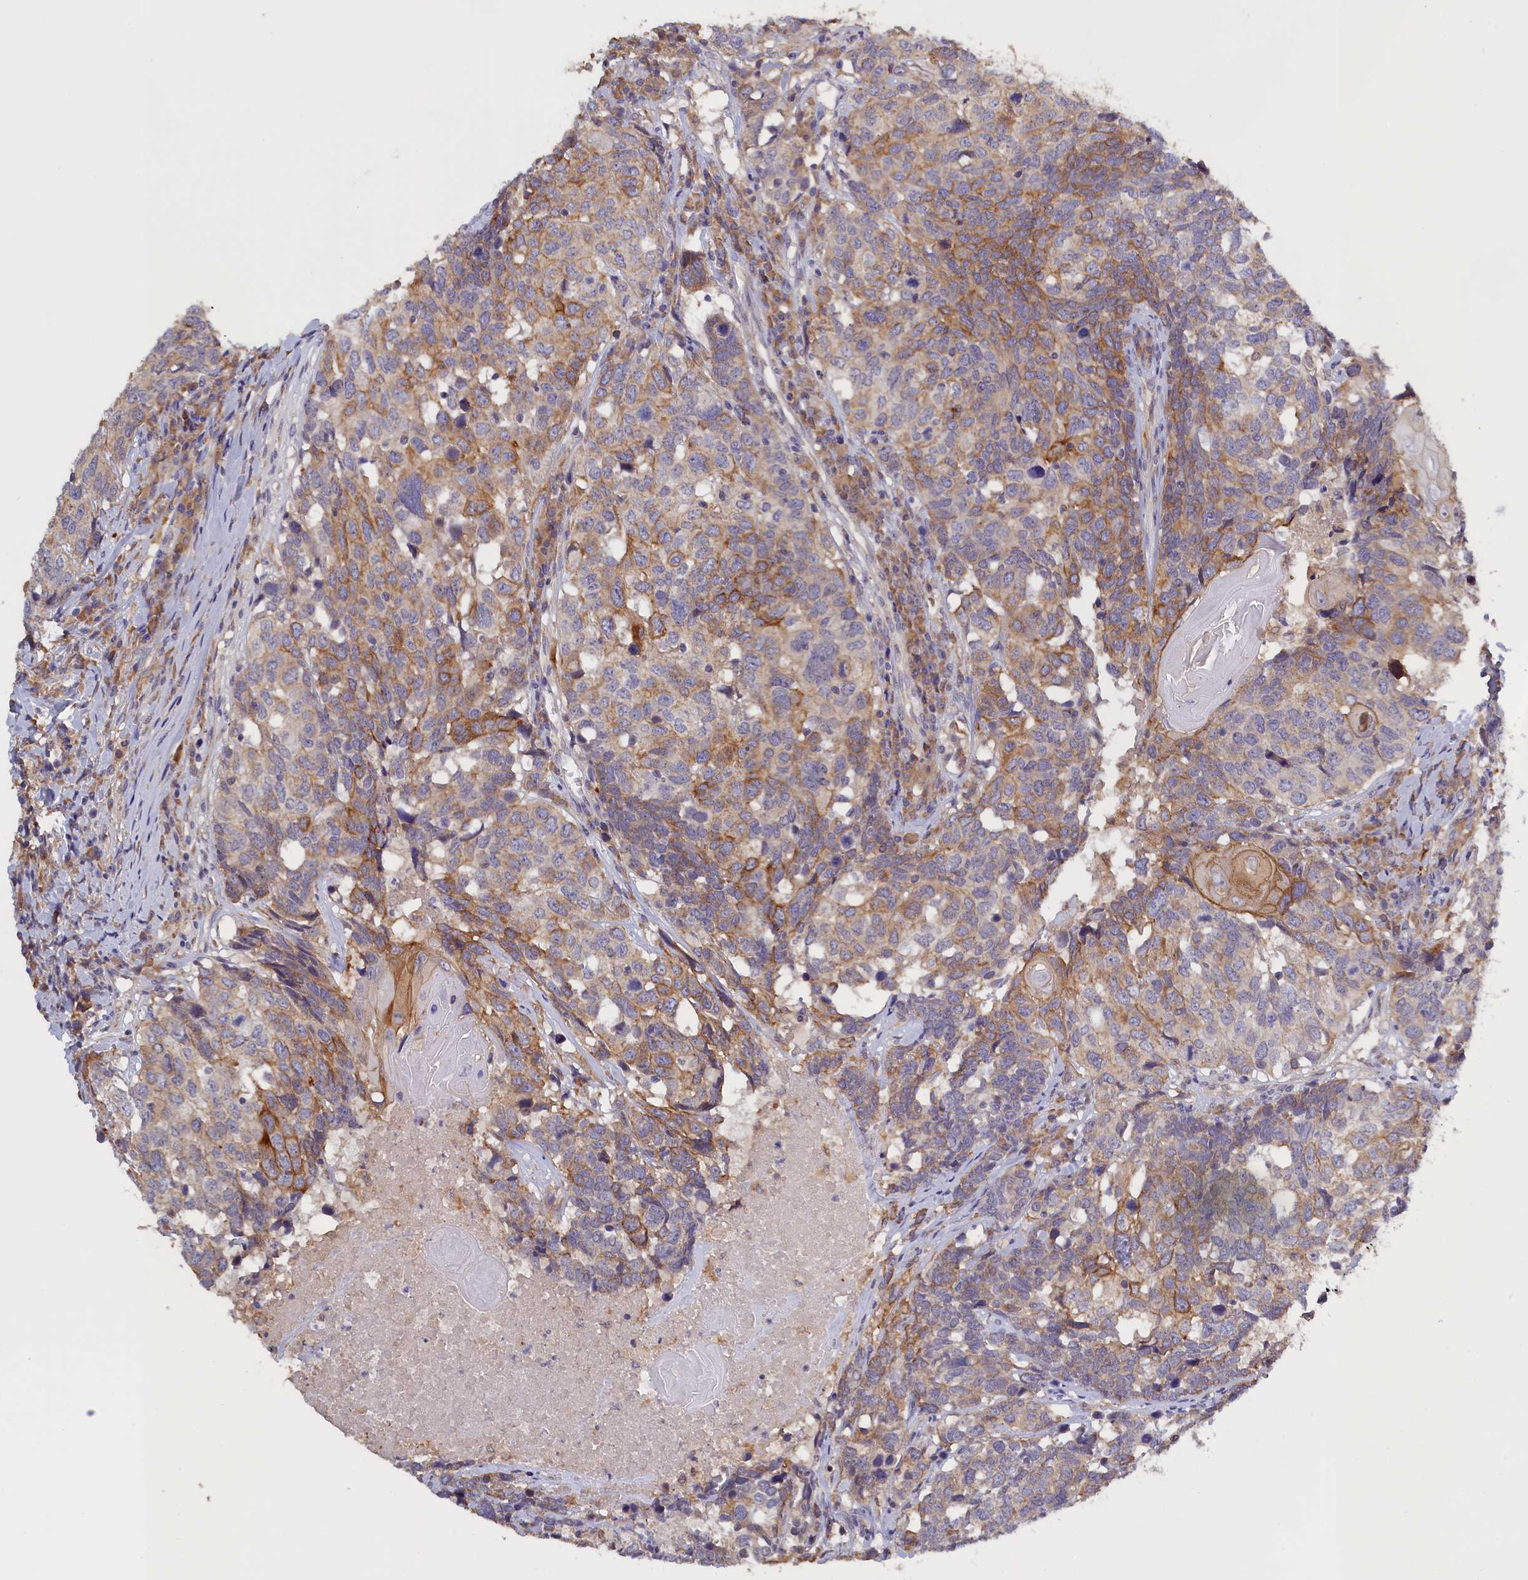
{"staining": {"intensity": "moderate", "quantity": "<25%", "location": "cytoplasmic/membranous"}, "tissue": "head and neck cancer", "cell_type": "Tumor cells", "image_type": "cancer", "snomed": [{"axis": "morphology", "description": "Squamous cell carcinoma, NOS"}, {"axis": "topography", "description": "Head-Neck"}], "caption": "Tumor cells reveal low levels of moderate cytoplasmic/membranous staining in approximately <25% of cells in human head and neck cancer (squamous cell carcinoma).", "gene": "COL19A1", "patient": {"sex": "male", "age": 66}}